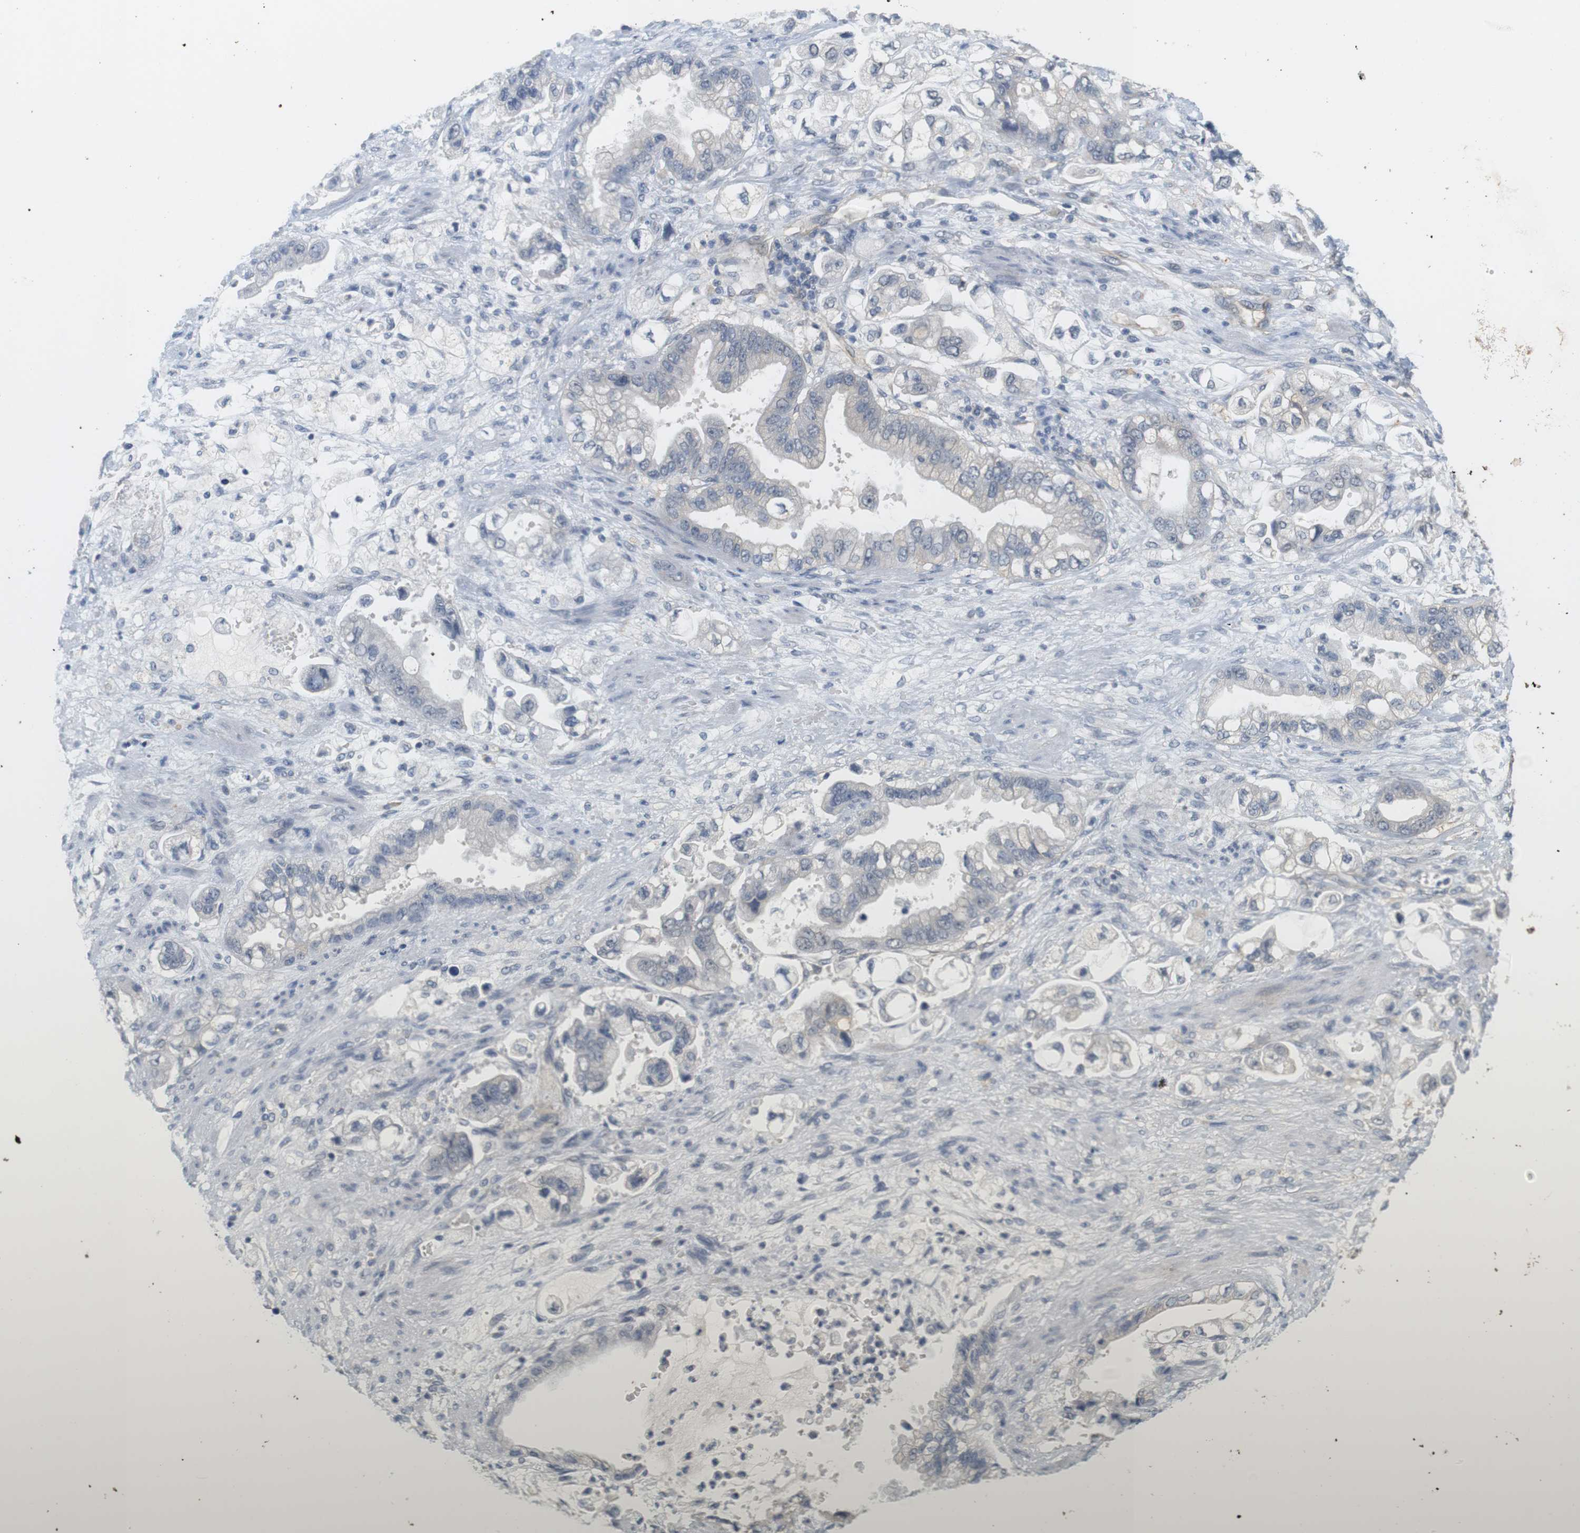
{"staining": {"intensity": "negative", "quantity": "none", "location": "none"}, "tissue": "stomach cancer", "cell_type": "Tumor cells", "image_type": "cancer", "snomed": [{"axis": "morphology", "description": "Normal tissue, NOS"}, {"axis": "morphology", "description": "Adenocarcinoma, NOS"}, {"axis": "topography", "description": "Stomach"}], "caption": "The photomicrograph displays no staining of tumor cells in adenocarcinoma (stomach).", "gene": "OSR1", "patient": {"sex": "male", "age": 62}}